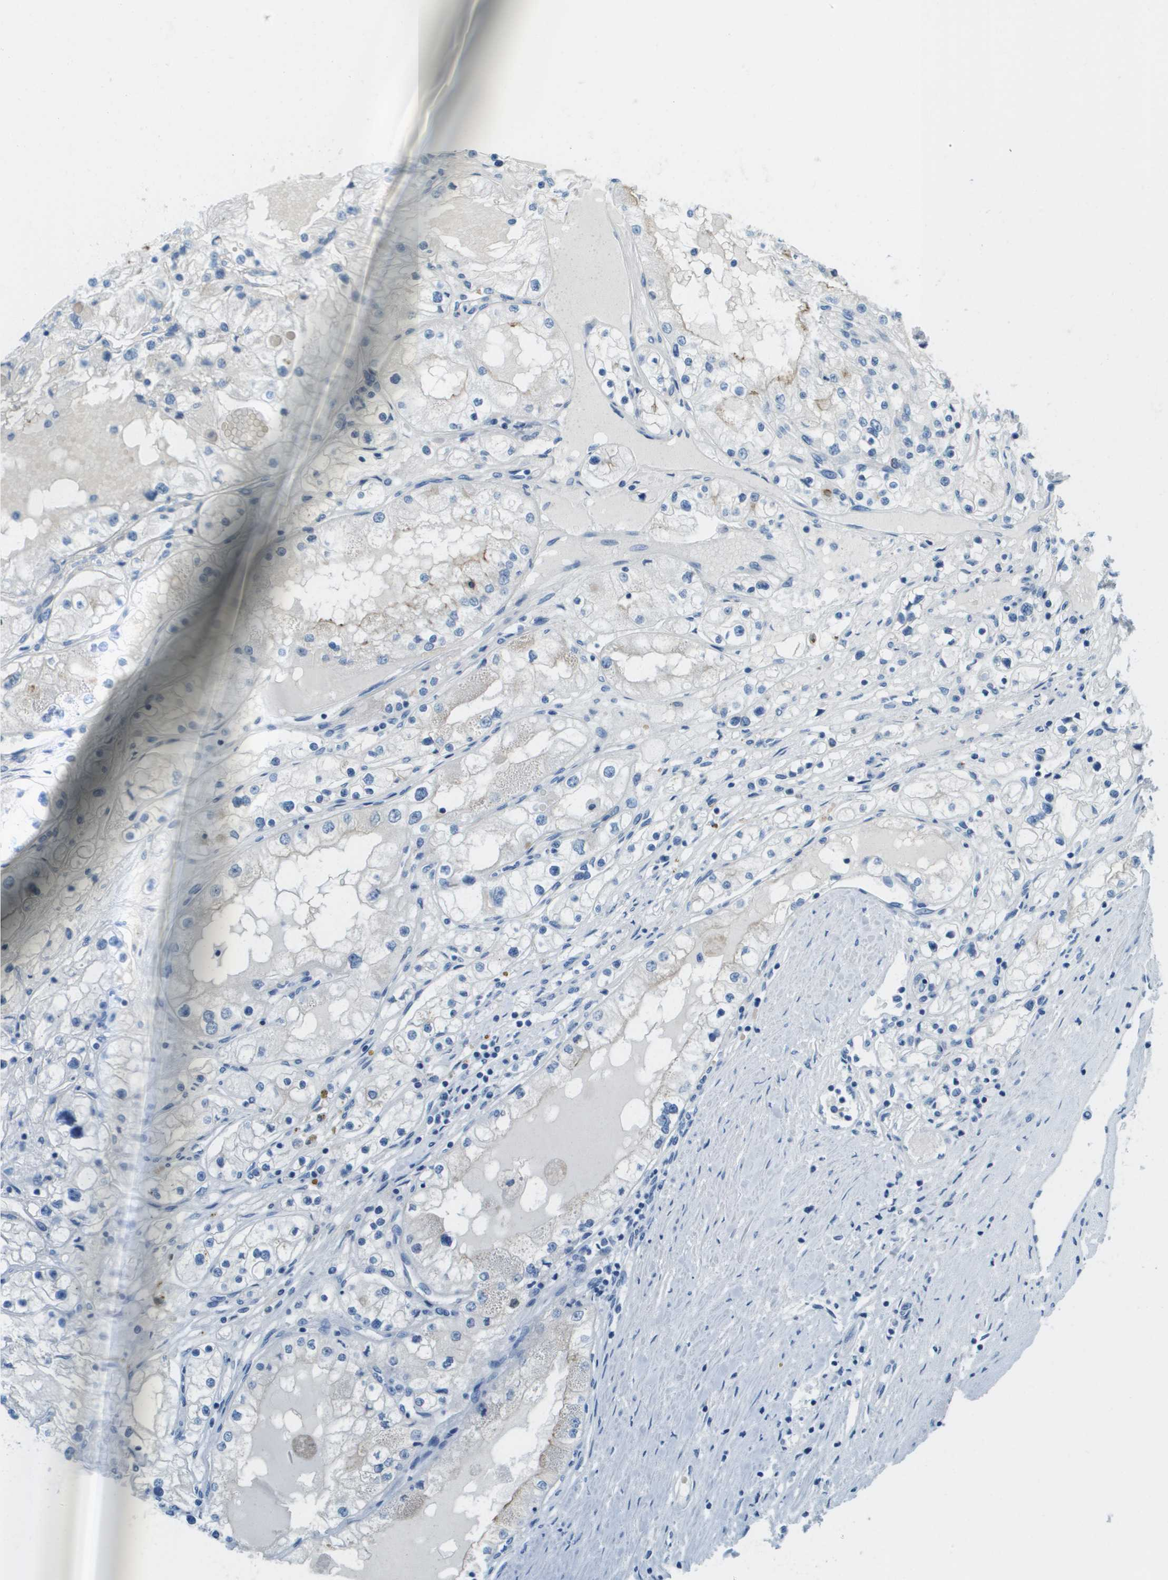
{"staining": {"intensity": "negative", "quantity": "none", "location": "none"}, "tissue": "renal cancer", "cell_type": "Tumor cells", "image_type": "cancer", "snomed": [{"axis": "morphology", "description": "Adenocarcinoma, NOS"}, {"axis": "topography", "description": "Kidney"}], "caption": "The photomicrograph demonstrates no significant positivity in tumor cells of renal cancer.", "gene": "CDHR2", "patient": {"sex": "male", "age": 68}}